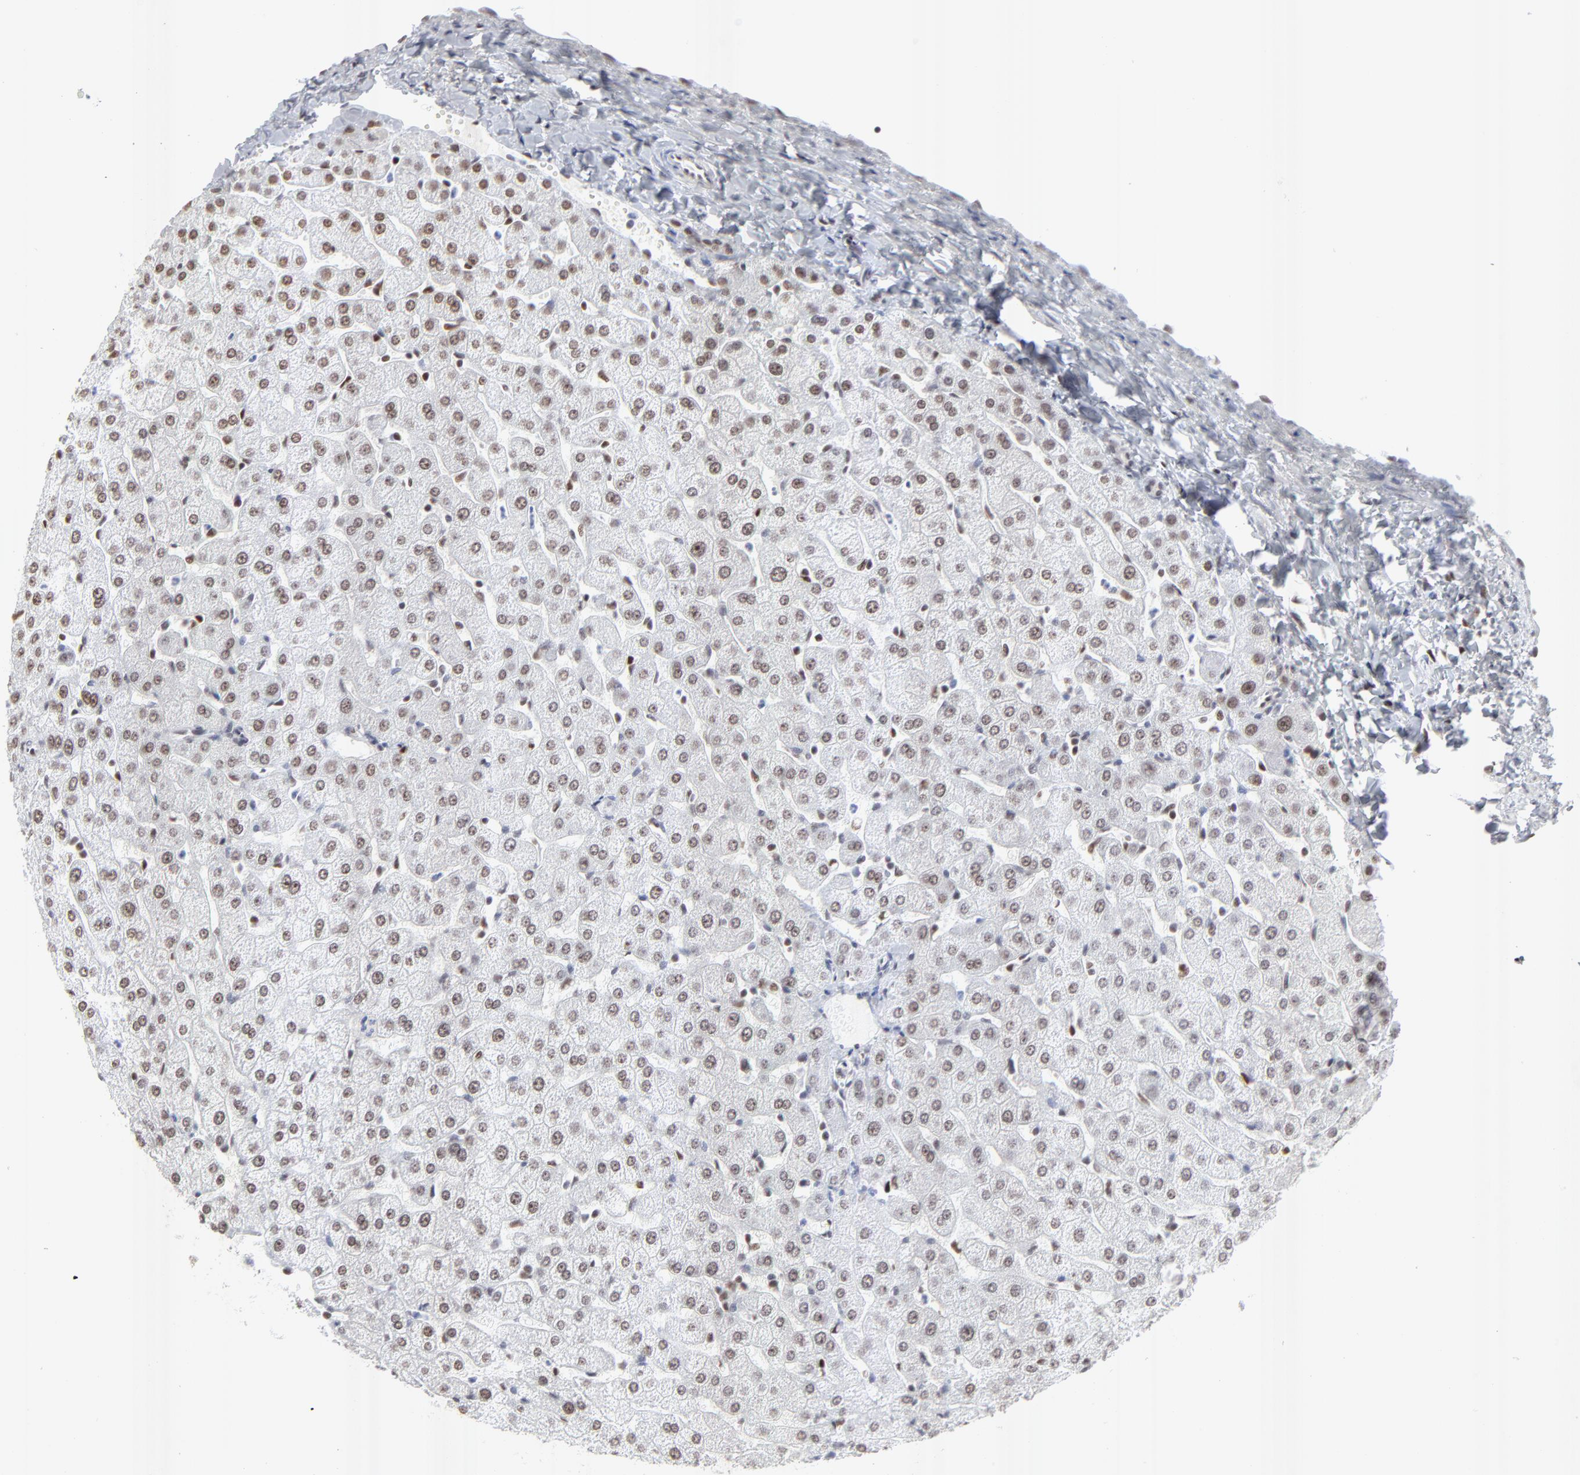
{"staining": {"intensity": "negative", "quantity": "none", "location": "none"}, "tissue": "liver", "cell_type": "Cholangiocytes", "image_type": "normal", "snomed": [{"axis": "morphology", "description": "Normal tissue, NOS"}, {"axis": "morphology", "description": "Fibrosis, NOS"}, {"axis": "topography", "description": "Liver"}], "caption": "Immunohistochemistry (IHC) of normal human liver shows no staining in cholangiocytes.", "gene": "PARP1", "patient": {"sex": "female", "age": 29}}